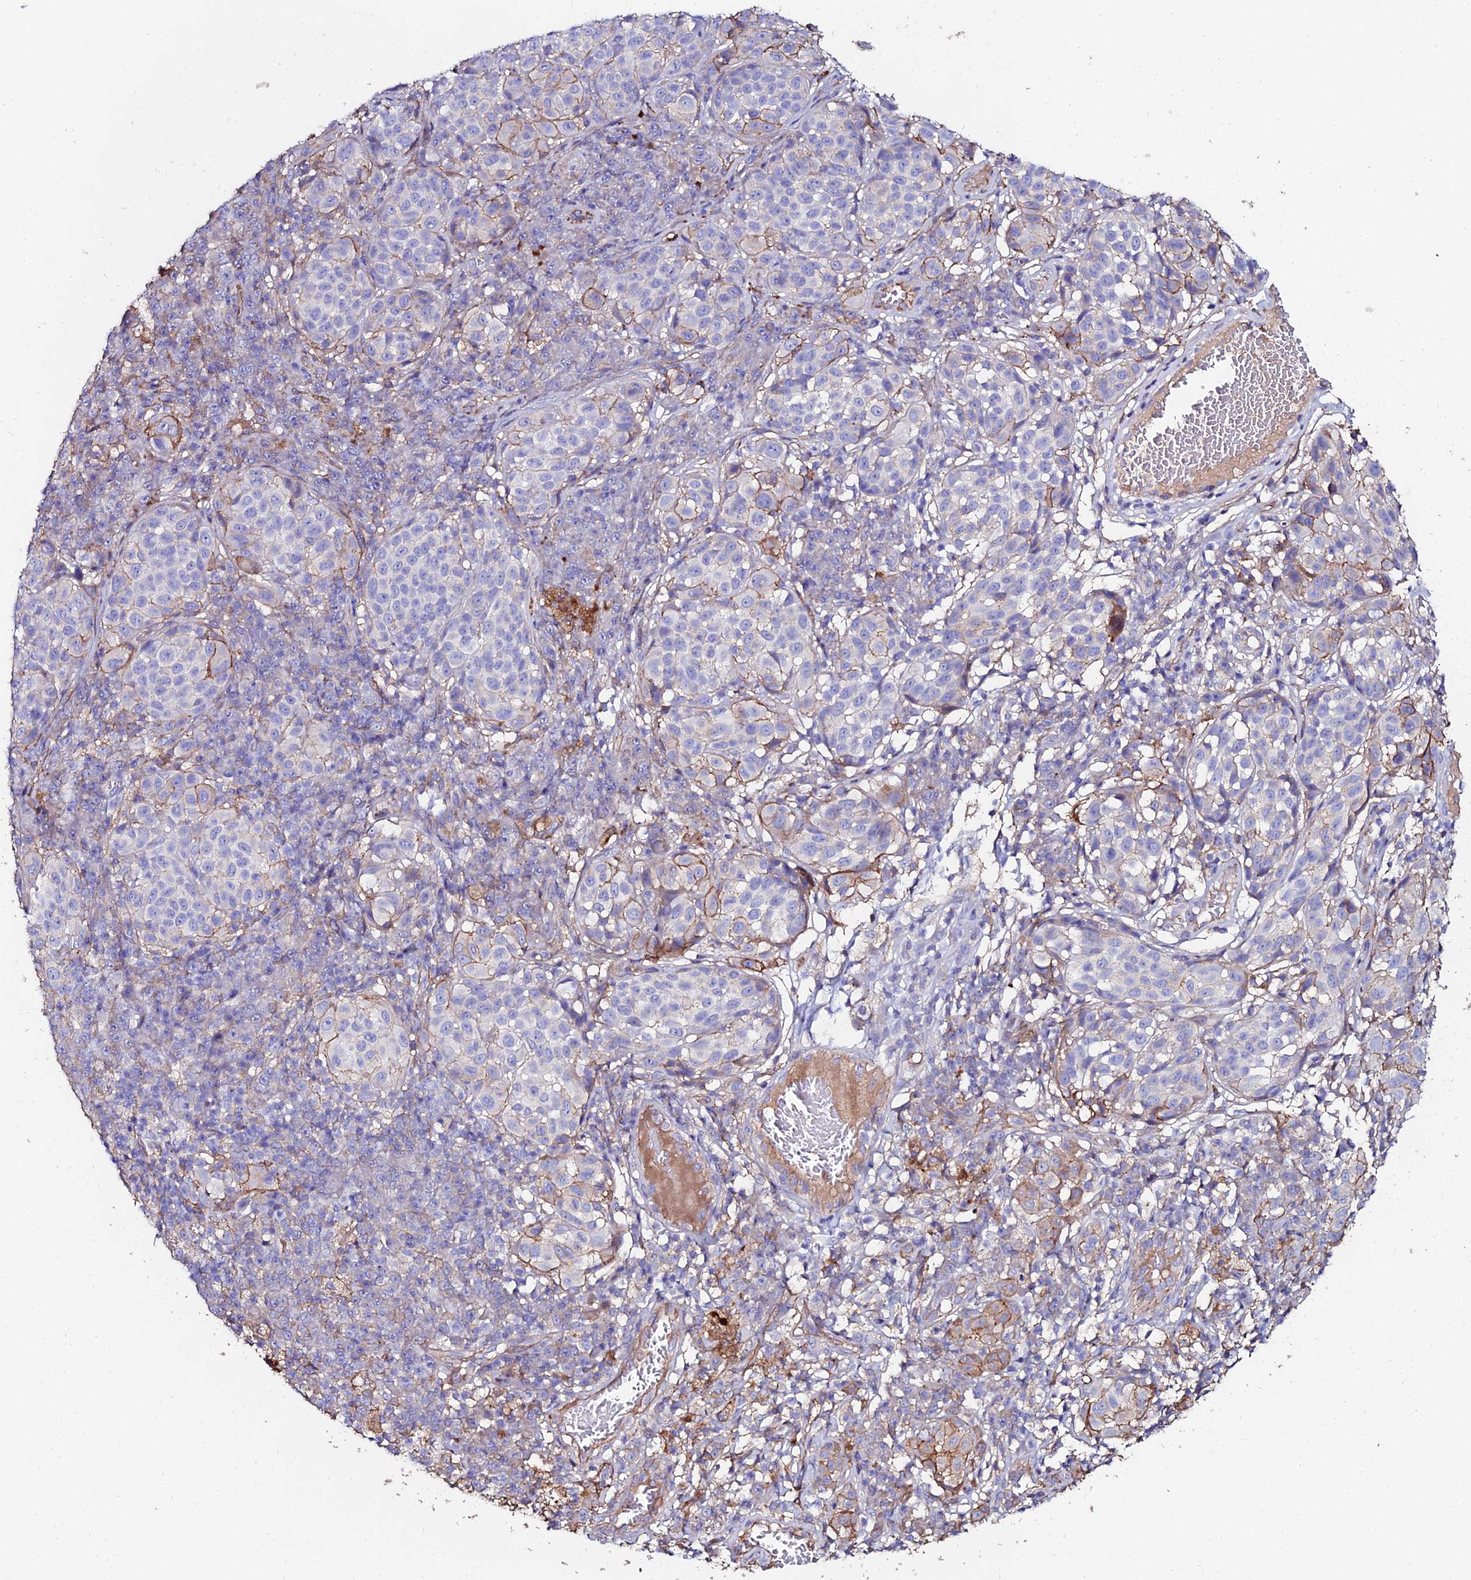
{"staining": {"intensity": "moderate", "quantity": "<25%", "location": "cytoplasmic/membranous"}, "tissue": "melanoma", "cell_type": "Tumor cells", "image_type": "cancer", "snomed": [{"axis": "morphology", "description": "Malignant melanoma, NOS"}, {"axis": "topography", "description": "Skin"}], "caption": "Immunohistochemistry (DAB (3,3'-diaminobenzidine)) staining of melanoma displays moderate cytoplasmic/membranous protein staining in about <25% of tumor cells.", "gene": "C6", "patient": {"sex": "male", "age": 38}}